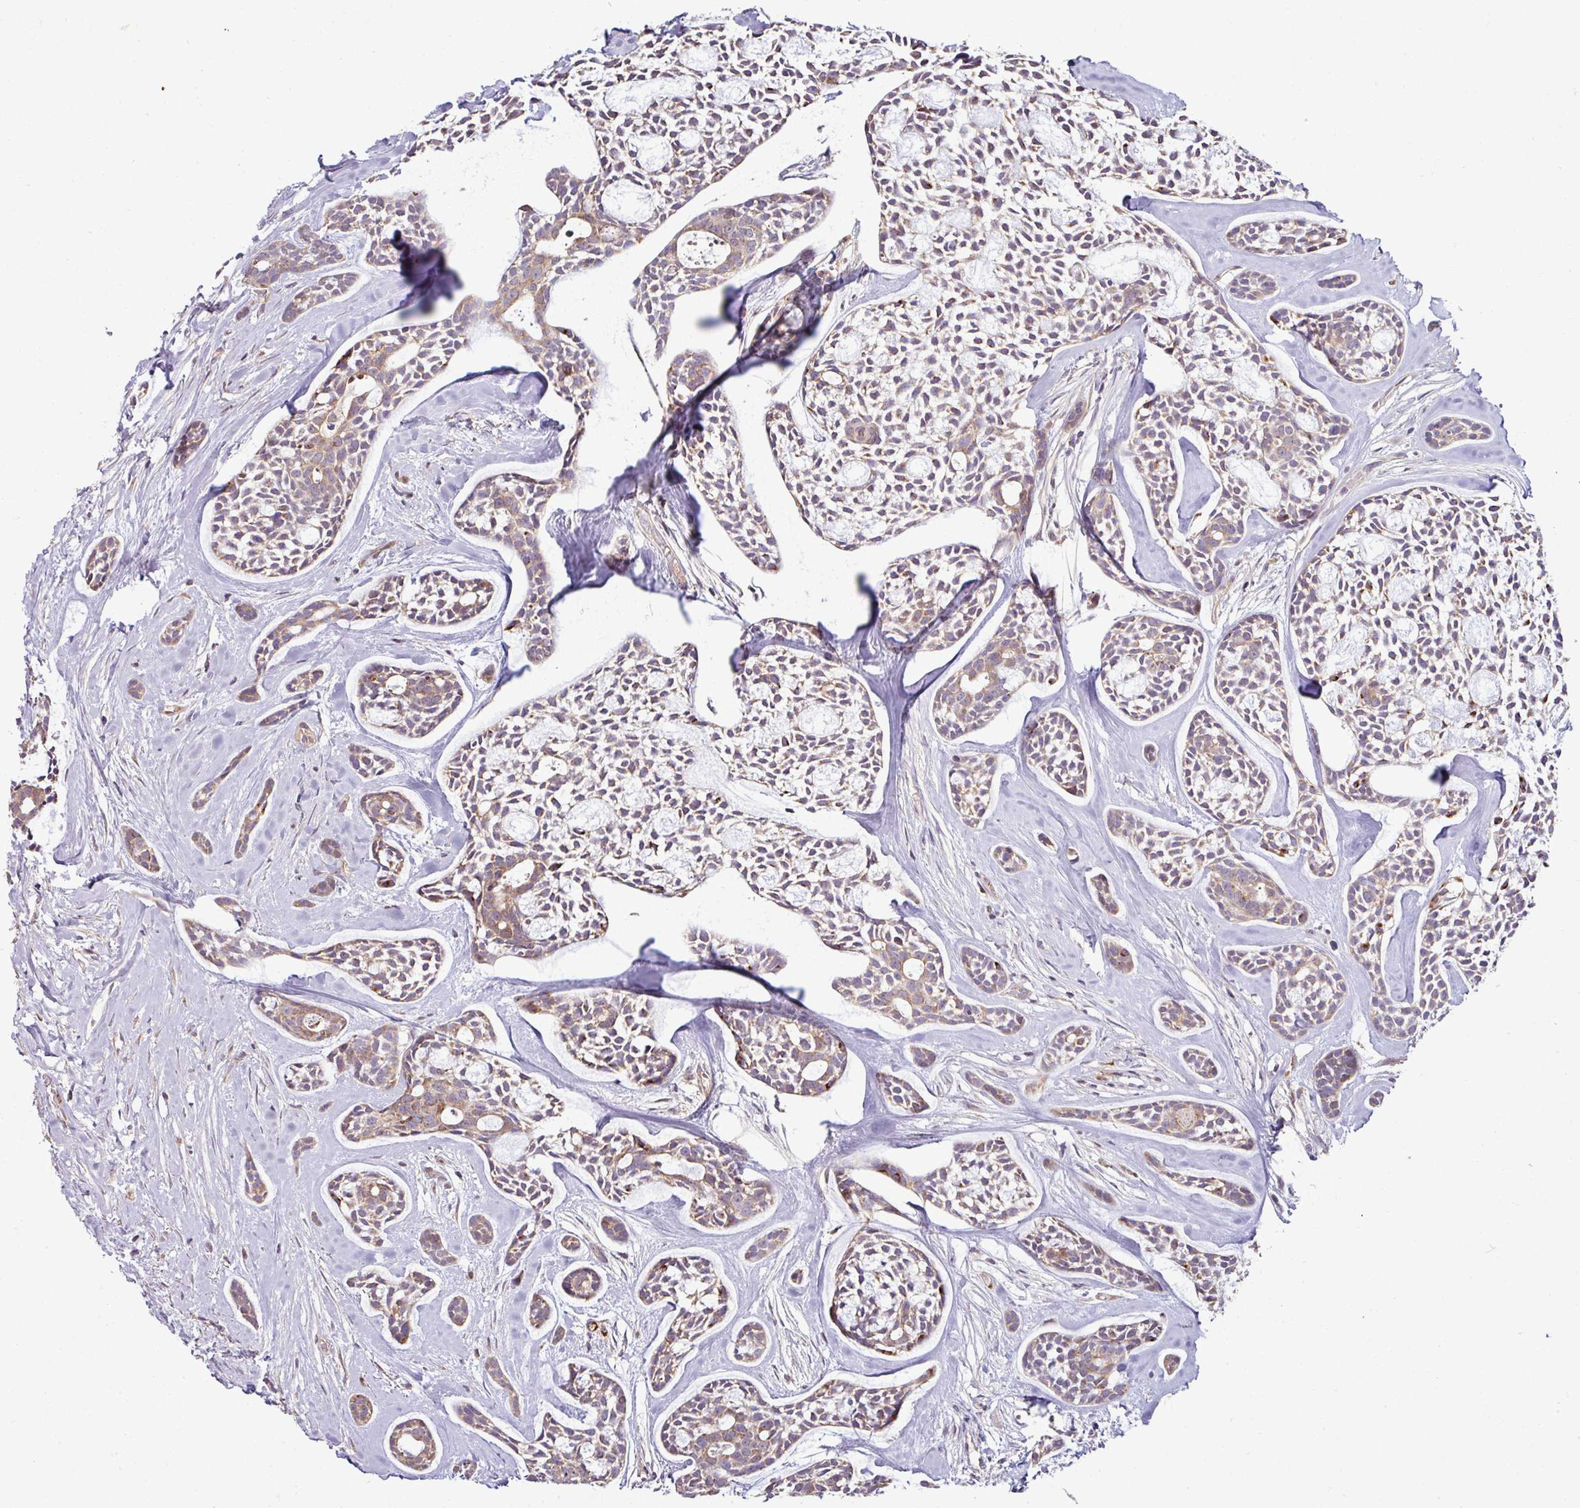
{"staining": {"intensity": "moderate", "quantity": ">75%", "location": "cytoplasmic/membranous"}, "tissue": "head and neck cancer", "cell_type": "Tumor cells", "image_type": "cancer", "snomed": [{"axis": "morphology", "description": "Adenocarcinoma, NOS"}, {"axis": "topography", "description": "Subcutis"}, {"axis": "topography", "description": "Head-Neck"}], "caption": "Protein expression analysis of adenocarcinoma (head and neck) displays moderate cytoplasmic/membranous expression in approximately >75% of tumor cells.", "gene": "TIMMDC1", "patient": {"sex": "female", "age": 73}}